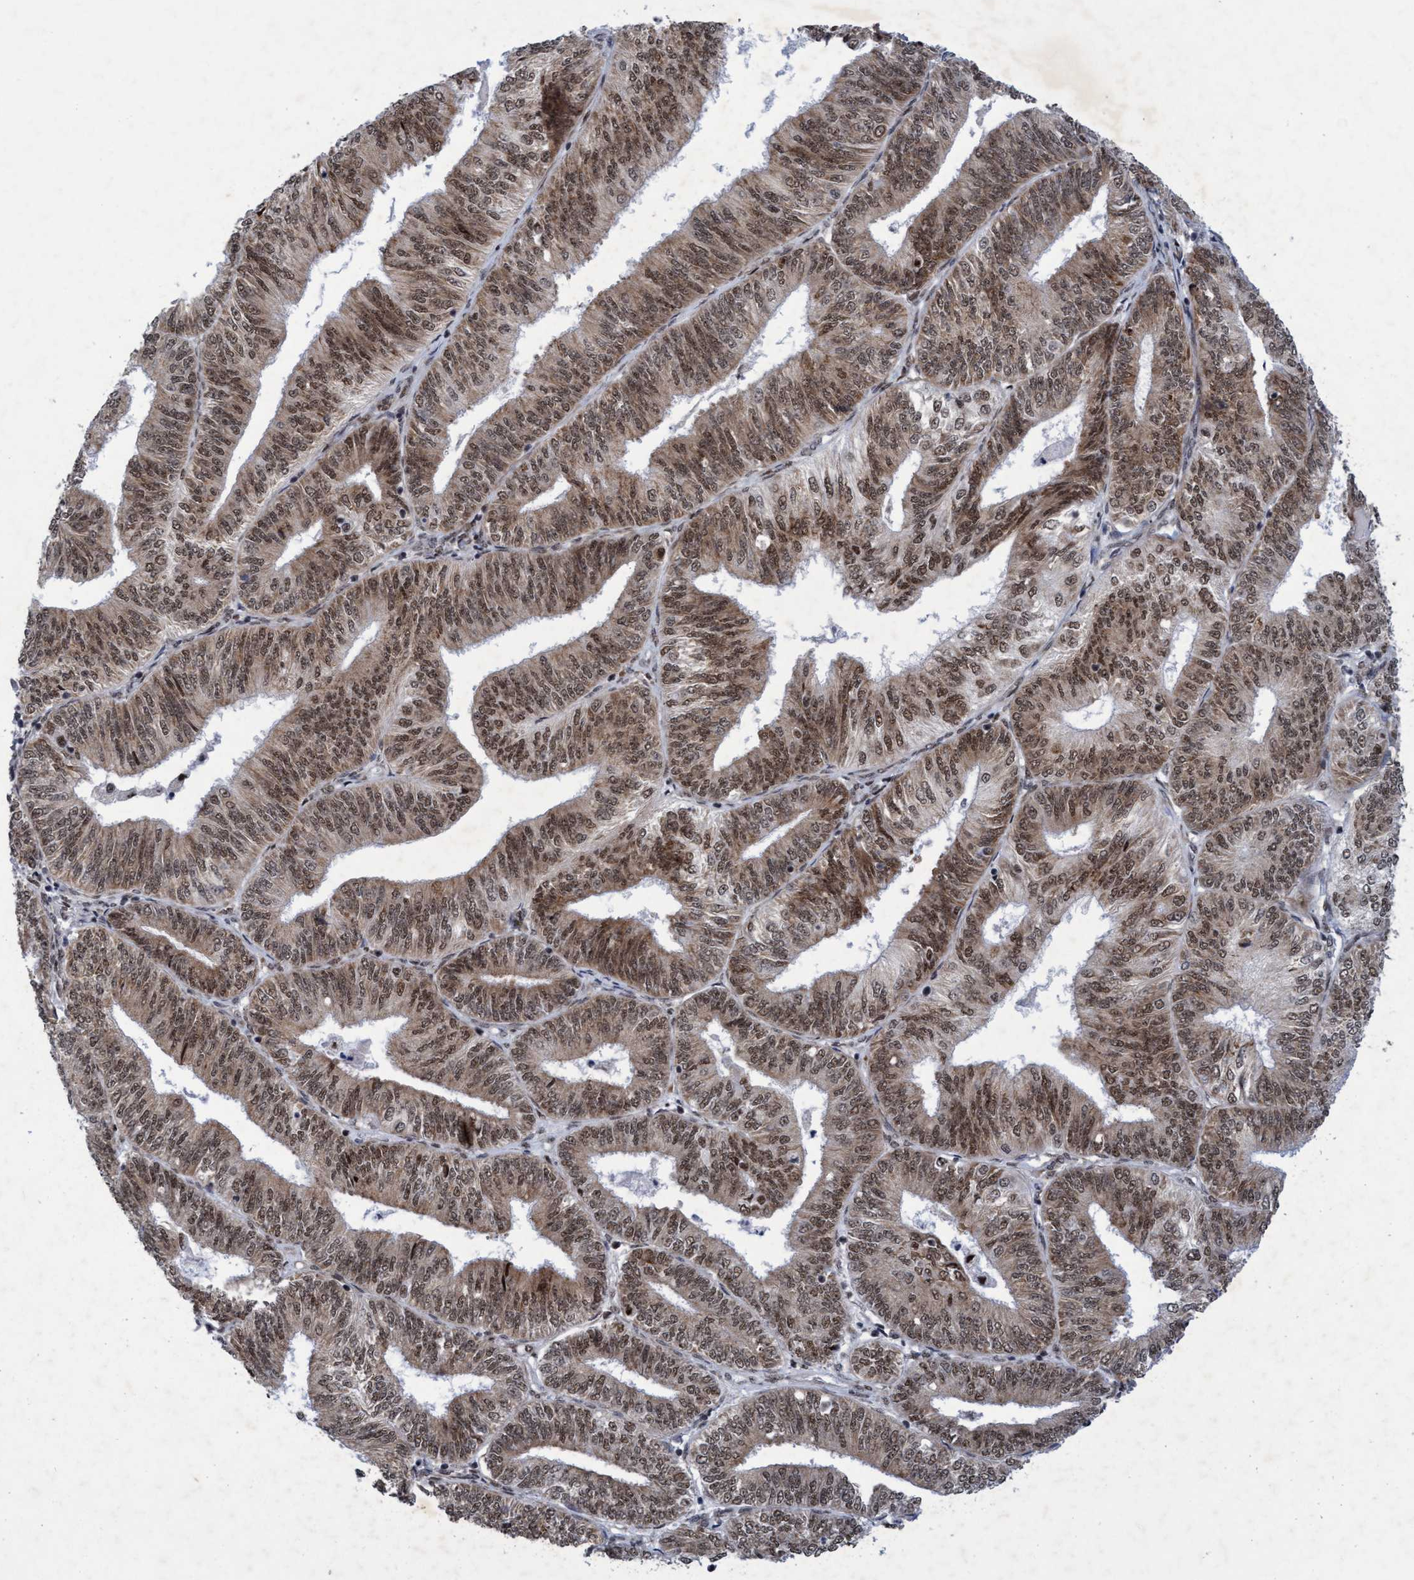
{"staining": {"intensity": "moderate", "quantity": ">75%", "location": "cytoplasmic/membranous,nuclear"}, "tissue": "endometrial cancer", "cell_type": "Tumor cells", "image_type": "cancer", "snomed": [{"axis": "morphology", "description": "Adenocarcinoma, NOS"}, {"axis": "topography", "description": "Endometrium"}], "caption": "This is an image of IHC staining of endometrial adenocarcinoma, which shows moderate positivity in the cytoplasmic/membranous and nuclear of tumor cells.", "gene": "GLT6D1", "patient": {"sex": "female", "age": 58}}